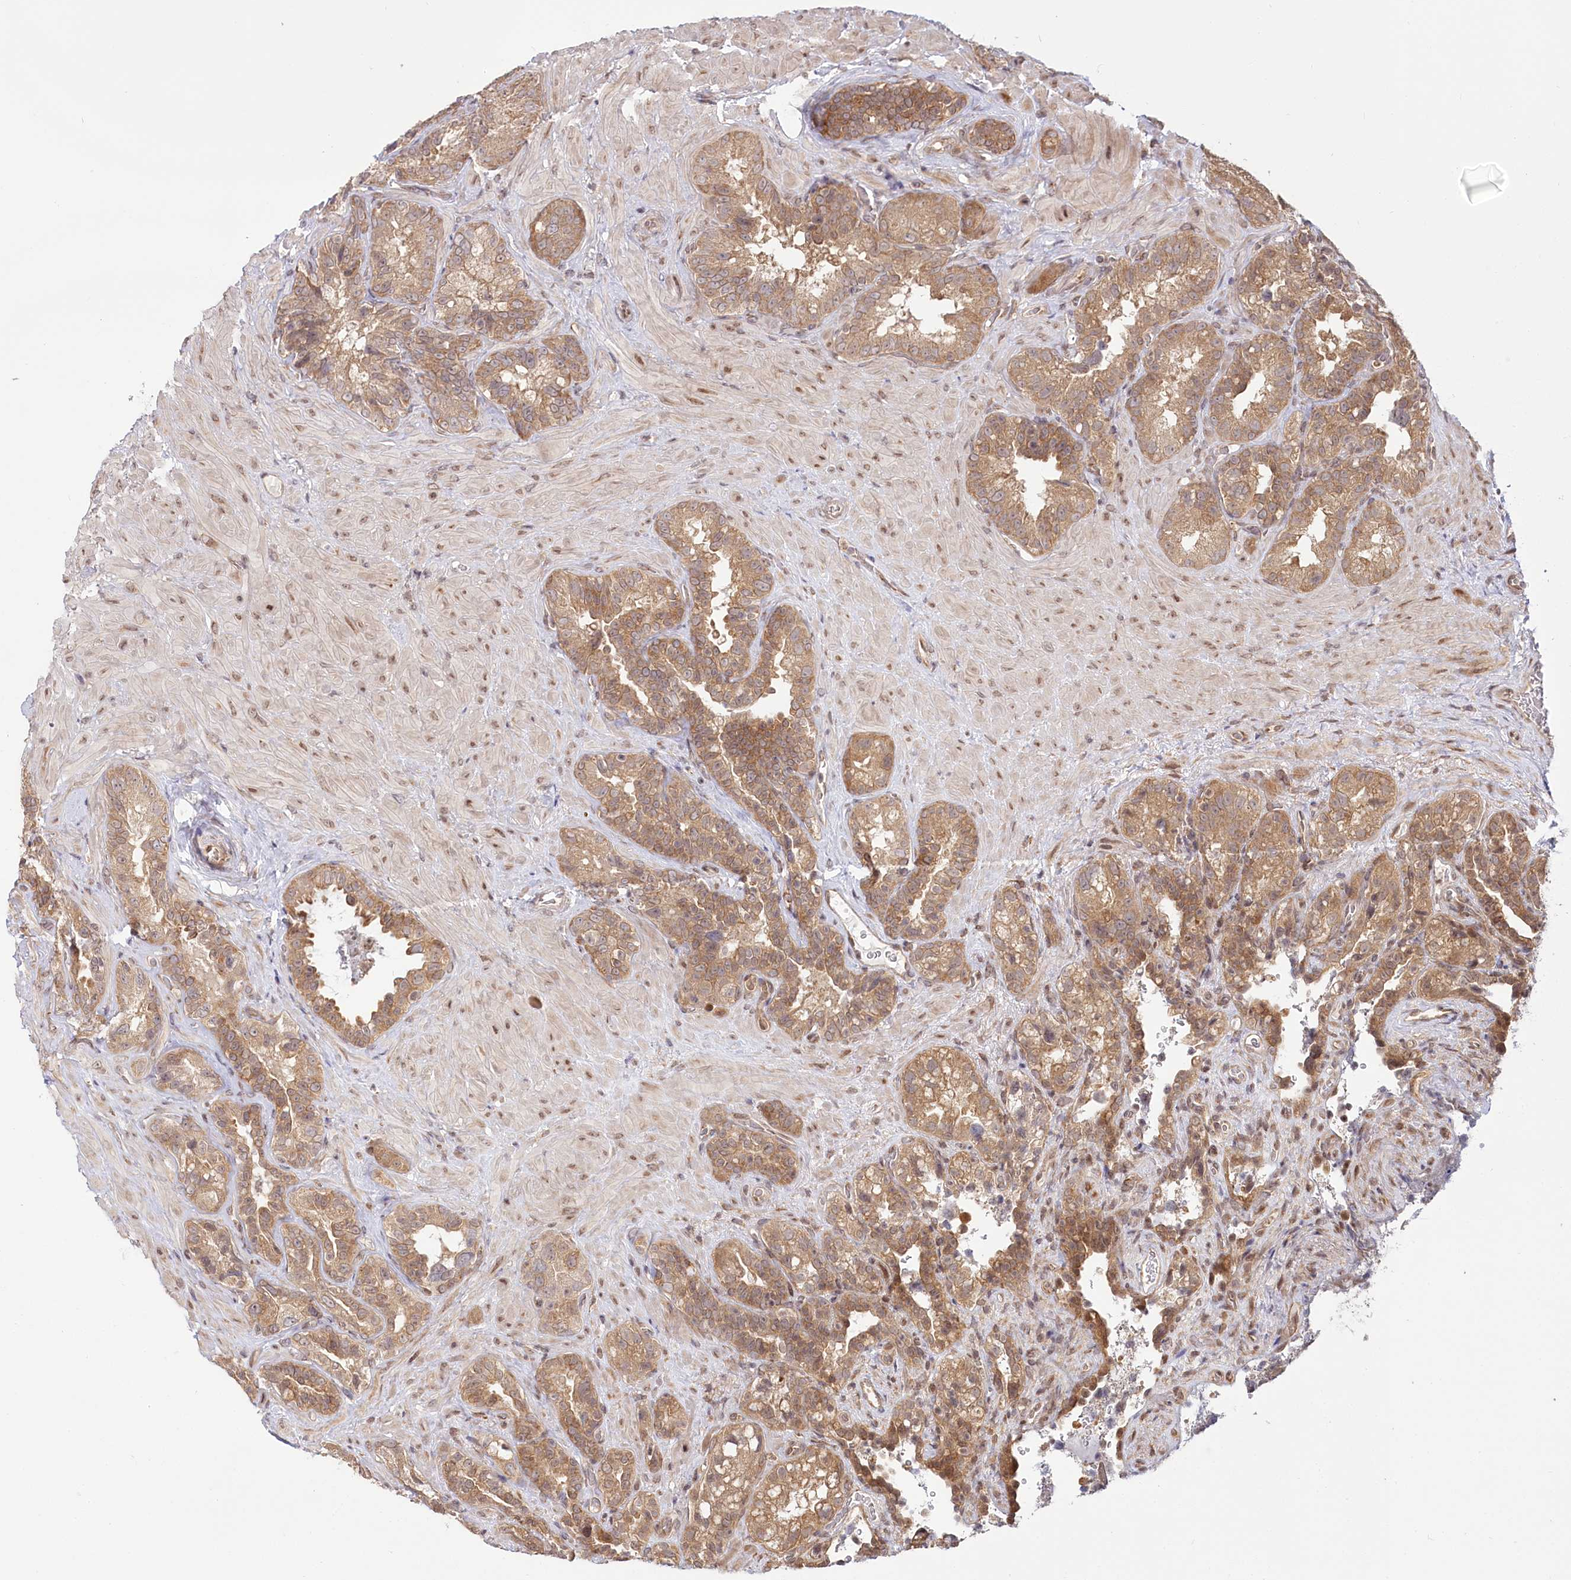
{"staining": {"intensity": "moderate", "quantity": ">75%", "location": "cytoplasmic/membranous"}, "tissue": "seminal vesicle", "cell_type": "Glandular cells", "image_type": "normal", "snomed": [{"axis": "morphology", "description": "Normal tissue, NOS"}, {"axis": "topography", "description": "Seminal veicle"}, {"axis": "topography", "description": "Peripheral nerve tissue"}], "caption": "Seminal vesicle stained with IHC reveals moderate cytoplasmic/membranous positivity in approximately >75% of glandular cells. (brown staining indicates protein expression, while blue staining denotes nuclei).", "gene": "CEP70", "patient": {"sex": "male", "age": 67}}